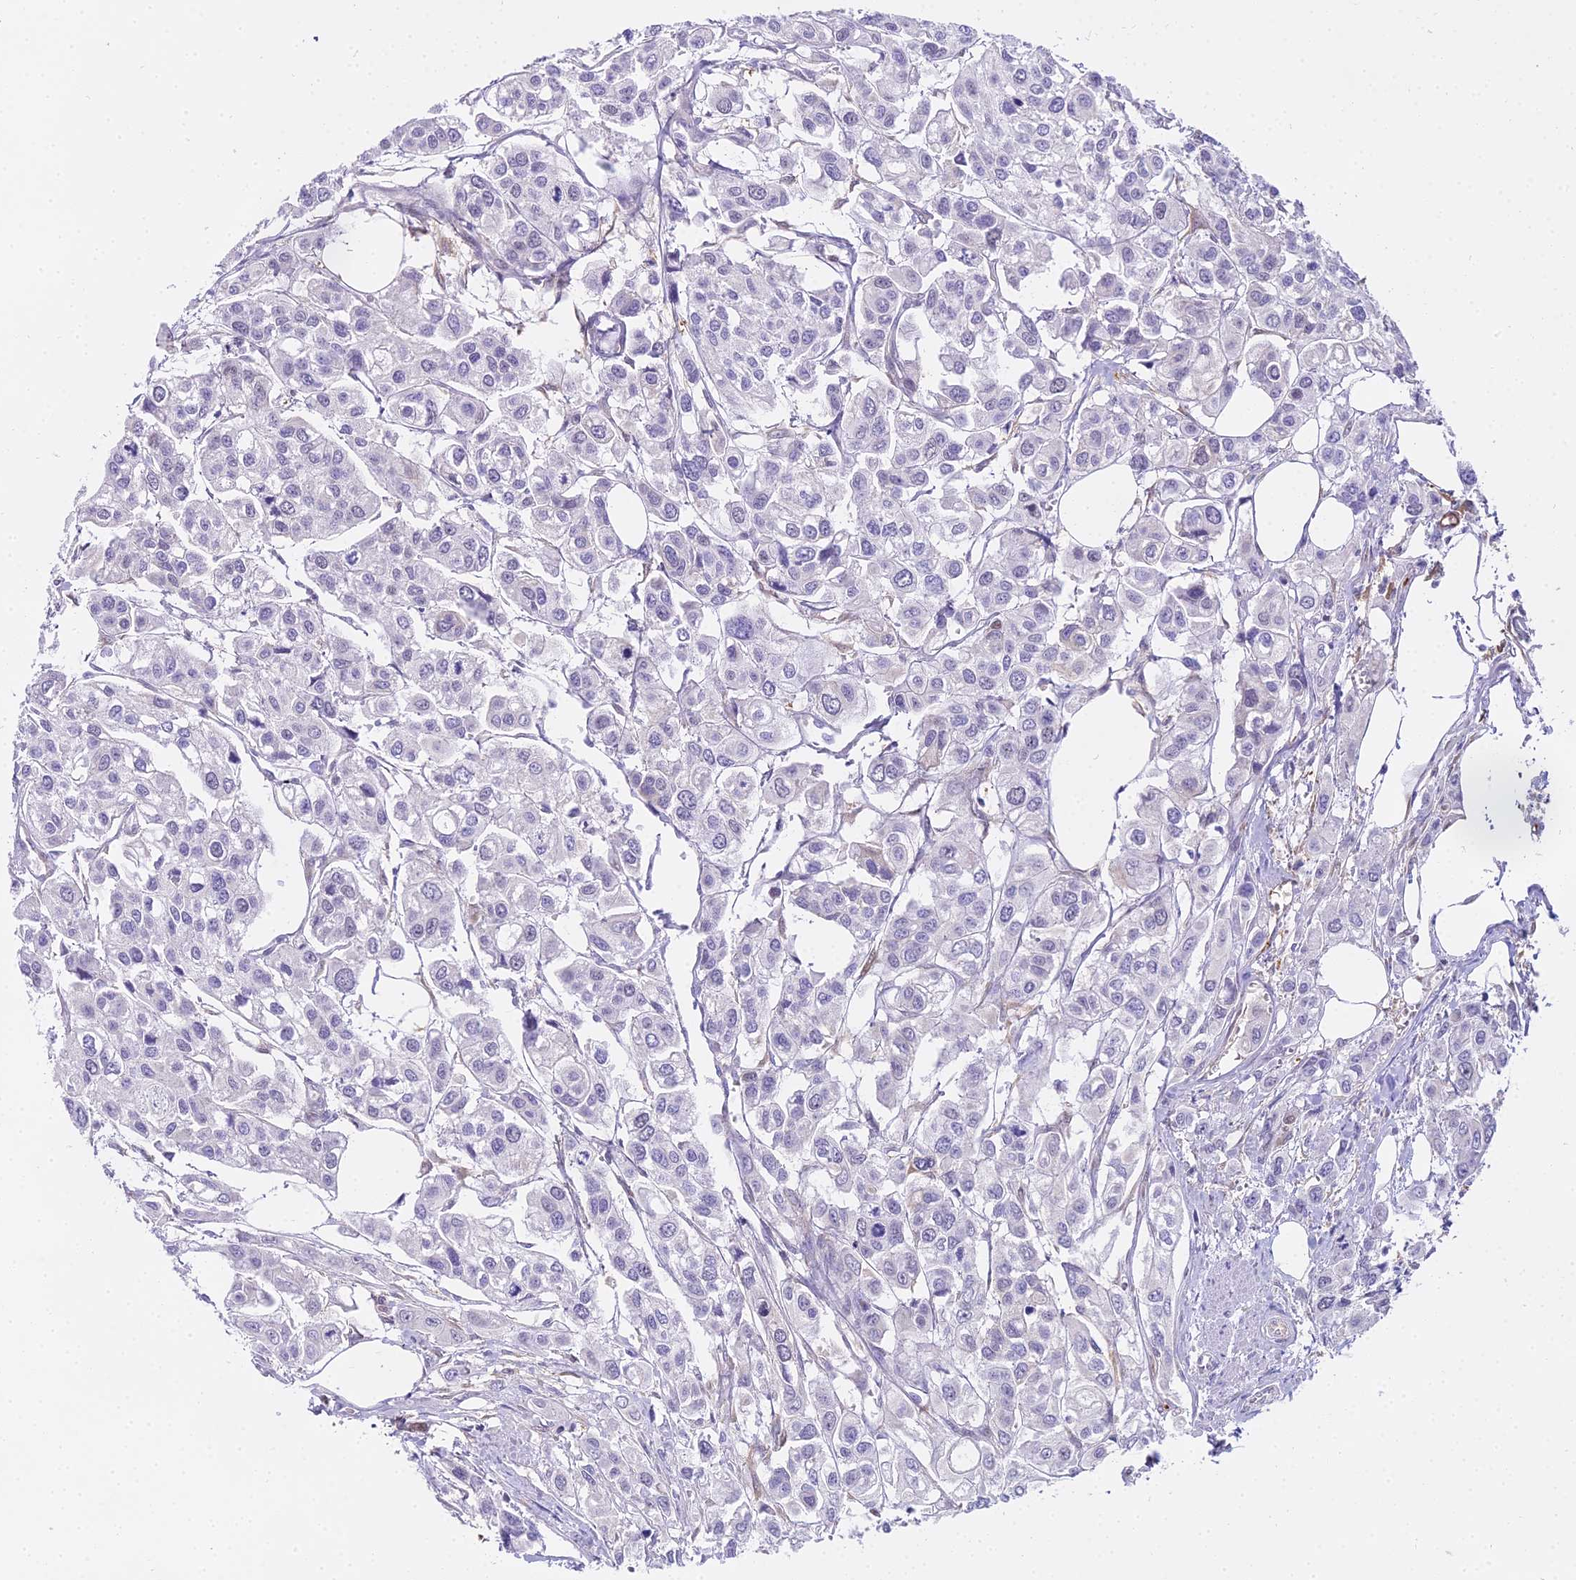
{"staining": {"intensity": "negative", "quantity": "none", "location": "none"}, "tissue": "urothelial cancer", "cell_type": "Tumor cells", "image_type": "cancer", "snomed": [{"axis": "morphology", "description": "Urothelial carcinoma, High grade"}, {"axis": "topography", "description": "Urinary bladder"}], "caption": "An IHC photomicrograph of urothelial cancer is shown. There is no staining in tumor cells of urothelial cancer.", "gene": "MAT2A", "patient": {"sex": "male", "age": 67}}